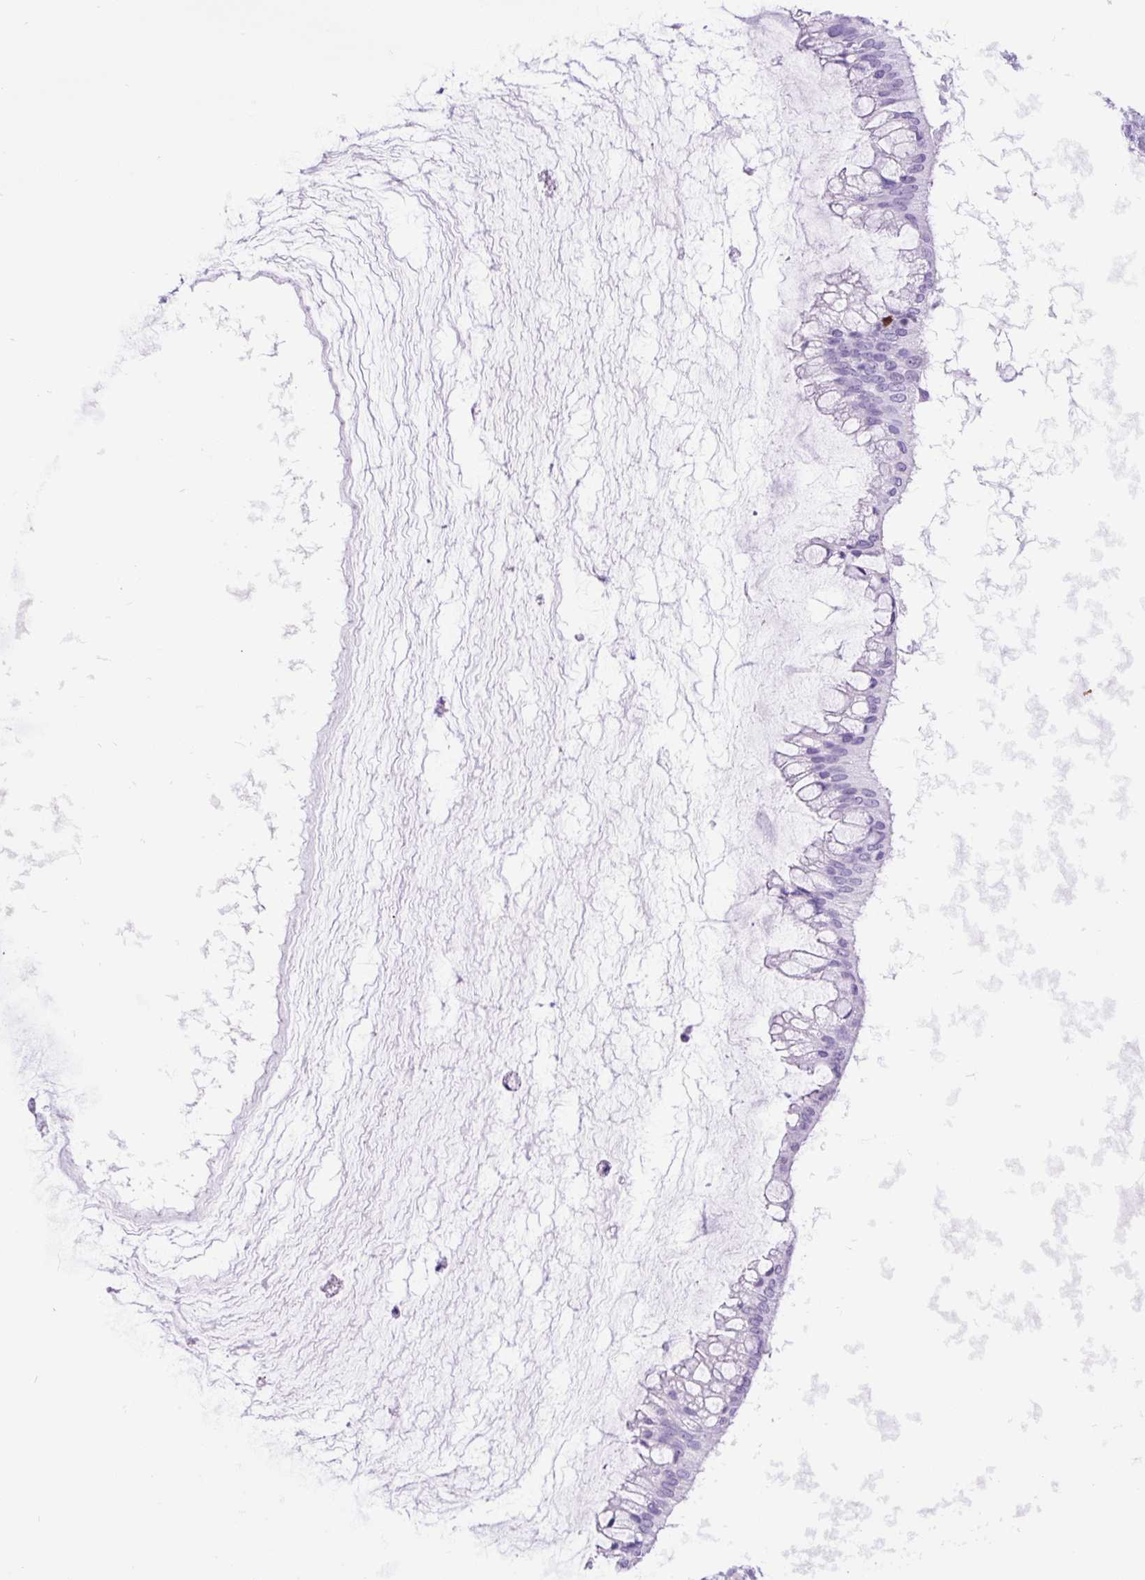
{"staining": {"intensity": "strong", "quantity": "<25%", "location": "nuclear"}, "tissue": "ovarian cancer", "cell_type": "Tumor cells", "image_type": "cancer", "snomed": [{"axis": "morphology", "description": "Cystadenocarcinoma, mucinous, NOS"}, {"axis": "topography", "description": "Ovary"}], "caption": "Ovarian mucinous cystadenocarcinoma stained with a protein marker shows strong staining in tumor cells.", "gene": "RACGAP1", "patient": {"sex": "female", "age": 73}}